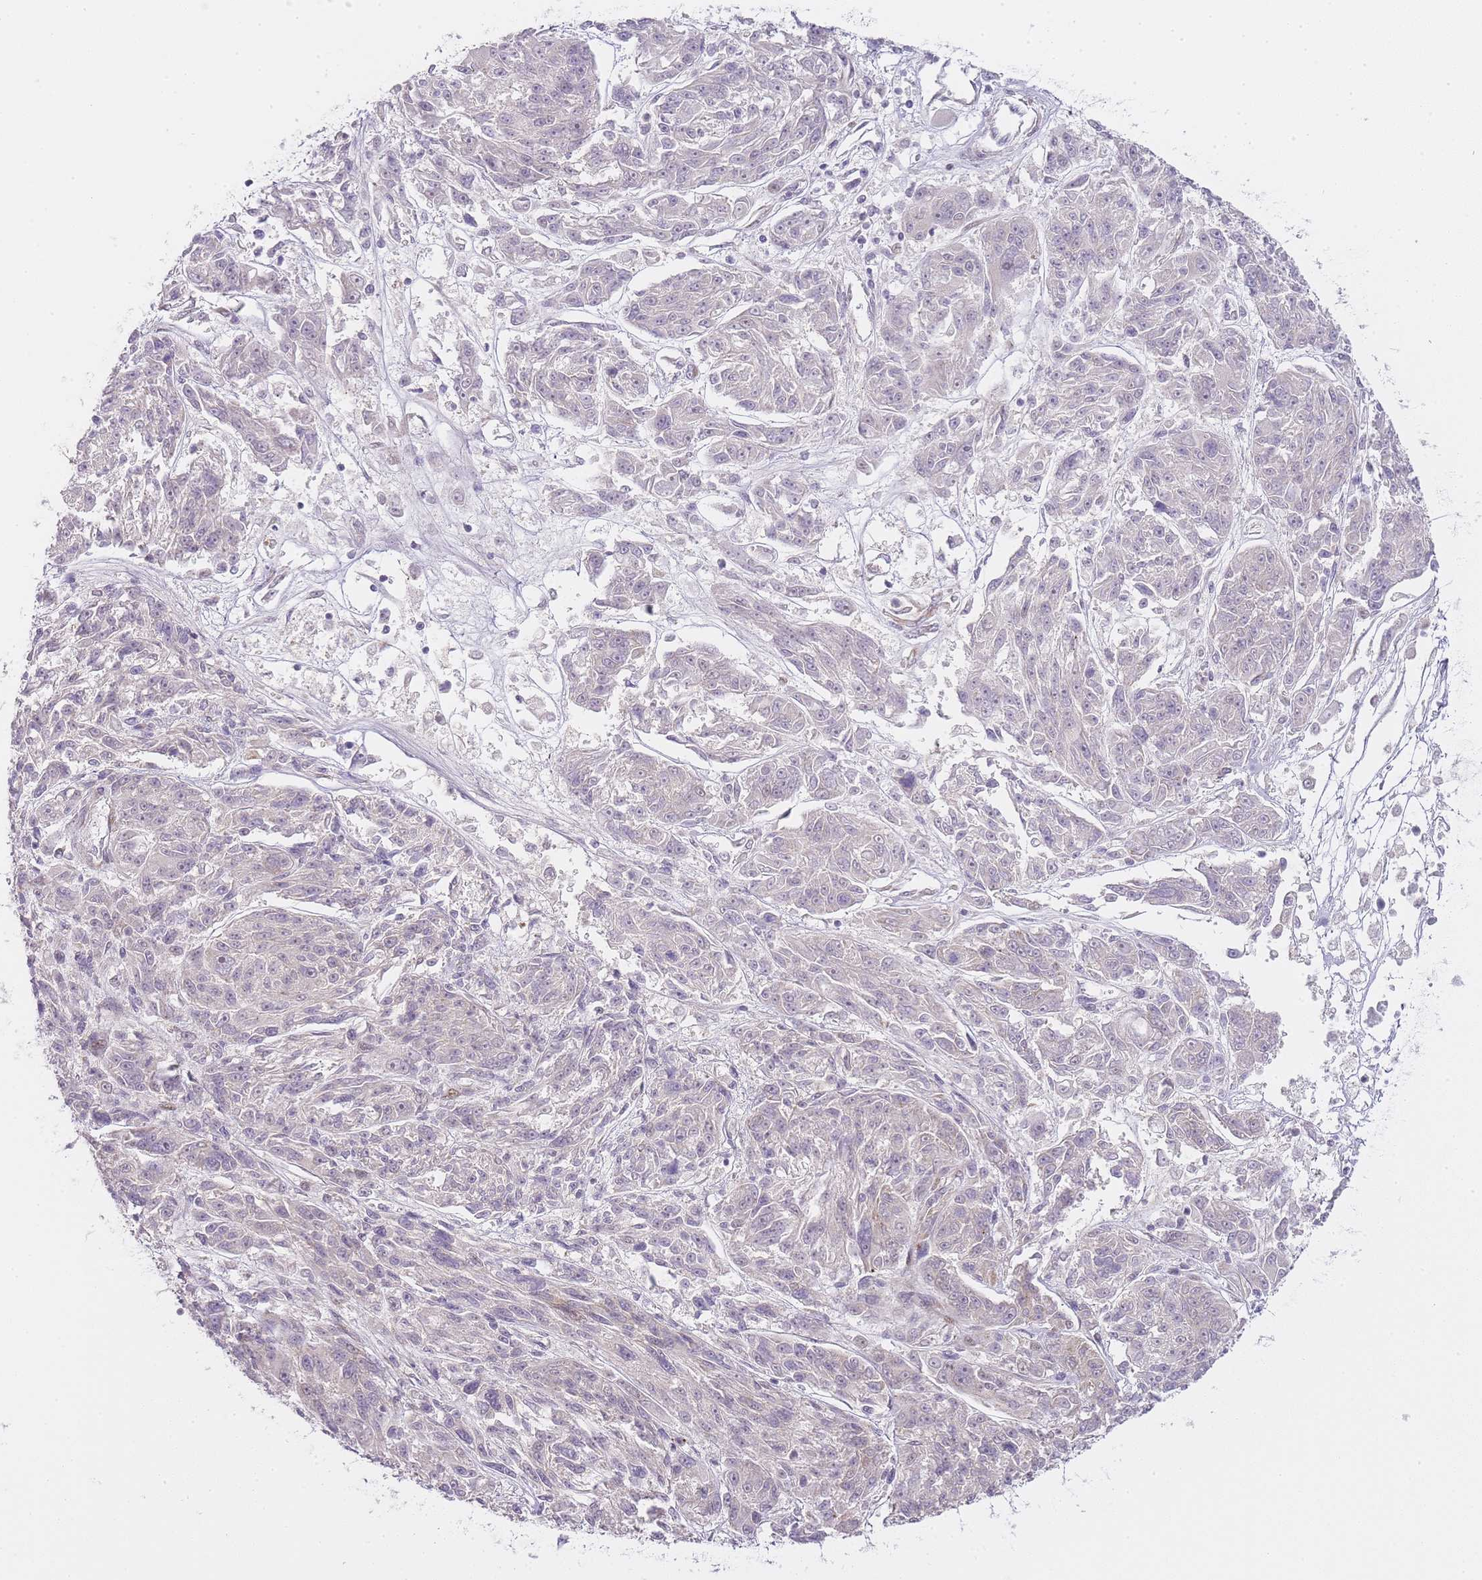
{"staining": {"intensity": "negative", "quantity": "none", "location": "none"}, "tissue": "melanoma", "cell_type": "Tumor cells", "image_type": "cancer", "snomed": [{"axis": "morphology", "description": "Malignant melanoma, NOS"}, {"axis": "topography", "description": "Skin"}], "caption": "This is an IHC histopathology image of malignant melanoma. There is no expression in tumor cells.", "gene": "OGG1", "patient": {"sex": "male", "age": 53}}